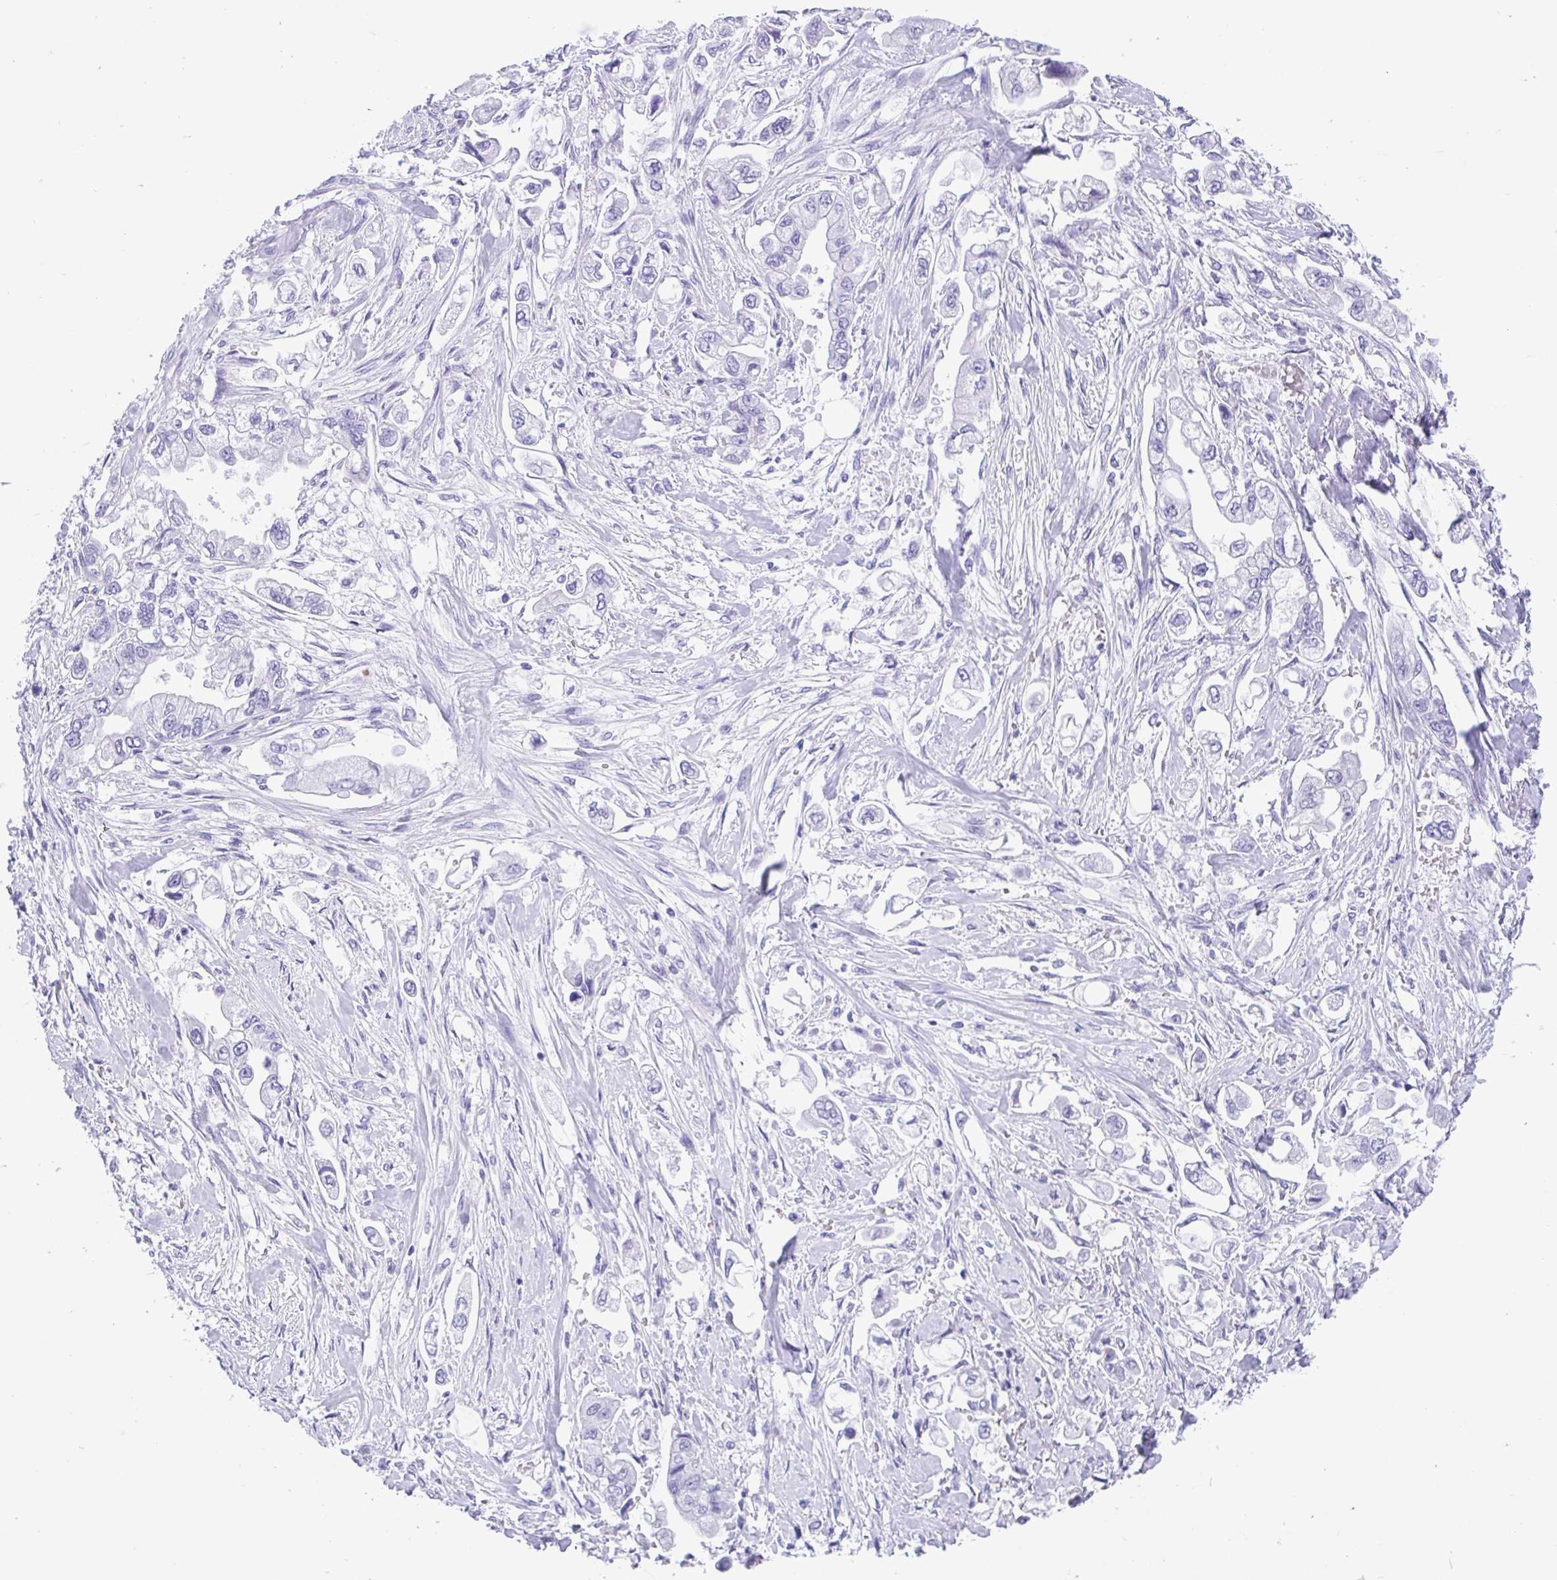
{"staining": {"intensity": "negative", "quantity": "none", "location": "none"}, "tissue": "stomach cancer", "cell_type": "Tumor cells", "image_type": "cancer", "snomed": [{"axis": "morphology", "description": "Adenocarcinoma, NOS"}, {"axis": "topography", "description": "Stomach"}], "caption": "Immunohistochemical staining of adenocarcinoma (stomach) demonstrates no significant positivity in tumor cells.", "gene": "OR4N4", "patient": {"sex": "male", "age": 62}}